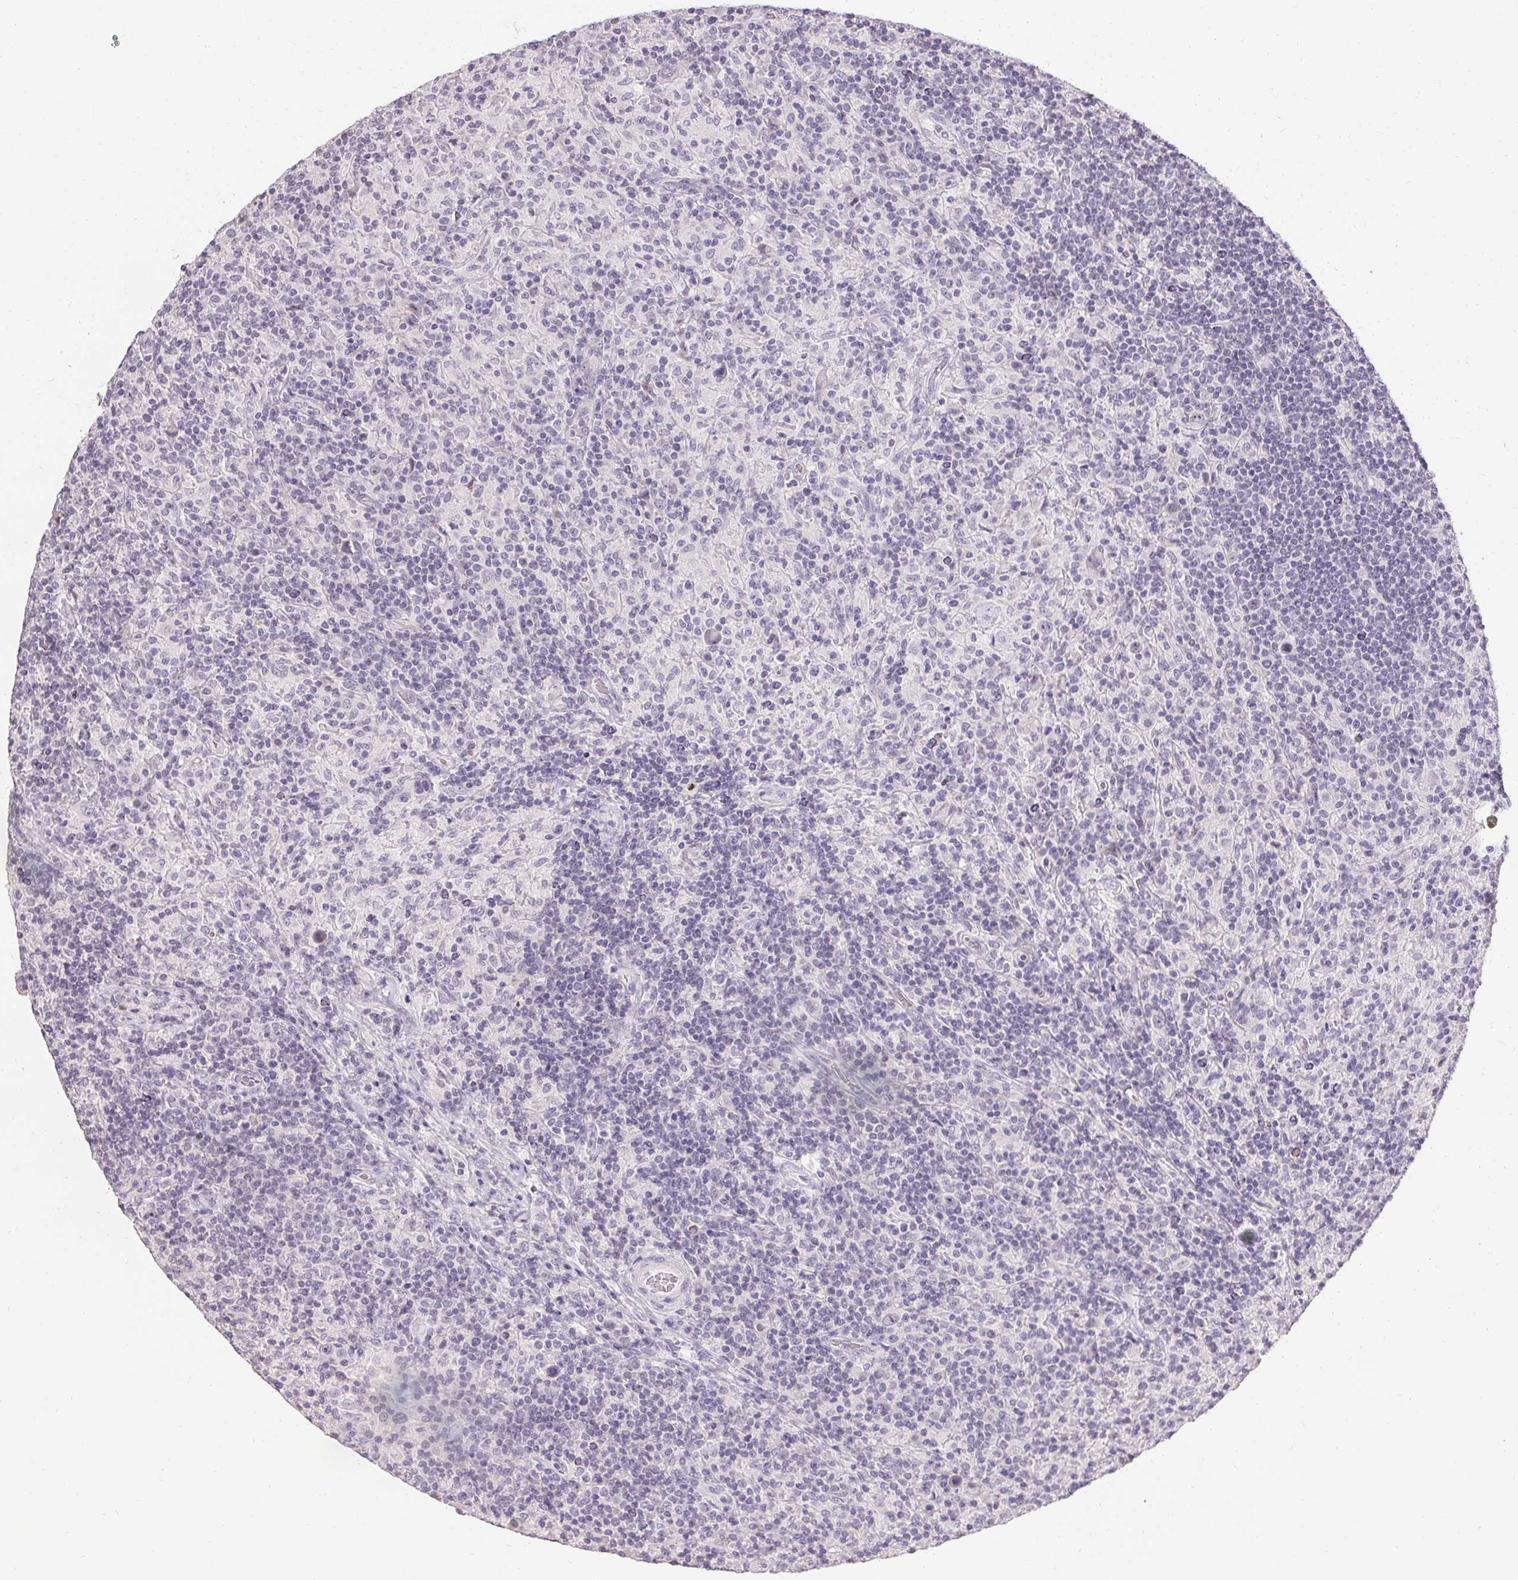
{"staining": {"intensity": "negative", "quantity": "none", "location": "none"}, "tissue": "lymphoma", "cell_type": "Tumor cells", "image_type": "cancer", "snomed": [{"axis": "morphology", "description": "Hodgkin's disease, NOS"}, {"axis": "topography", "description": "Lymph node"}], "caption": "Immunohistochemical staining of Hodgkin's disease demonstrates no significant positivity in tumor cells.", "gene": "PMEL", "patient": {"sex": "male", "age": 70}}